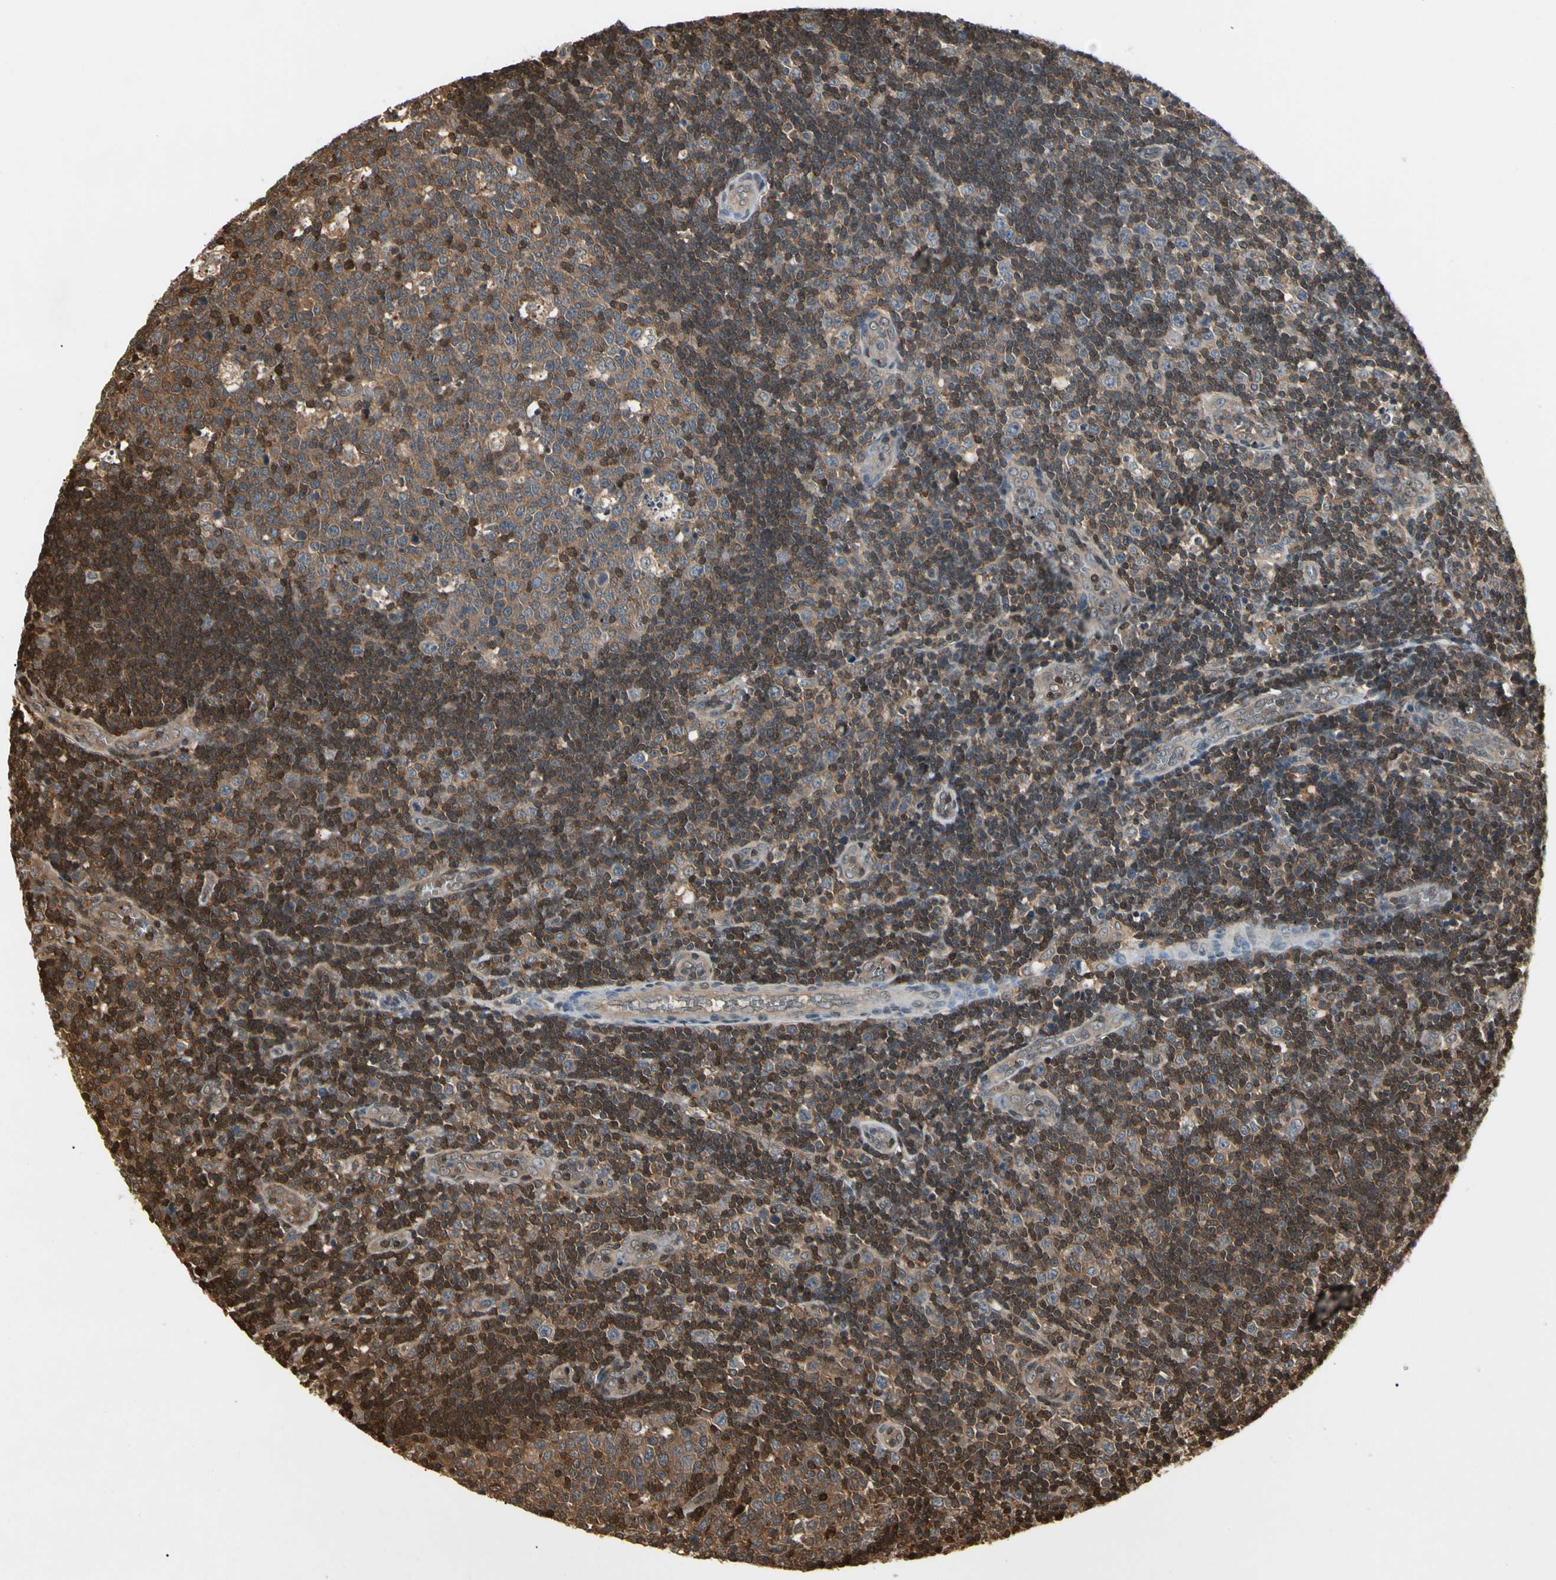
{"staining": {"intensity": "strong", "quantity": ">75%", "location": "cytoplasmic/membranous"}, "tissue": "lymph node", "cell_type": "Germinal center cells", "image_type": "normal", "snomed": [{"axis": "morphology", "description": "Normal tissue, NOS"}, {"axis": "topography", "description": "Lymph node"}, {"axis": "topography", "description": "Salivary gland"}], "caption": "Germinal center cells show strong cytoplasmic/membranous staining in about >75% of cells in benign lymph node.", "gene": "YWHAB", "patient": {"sex": "male", "age": 8}}